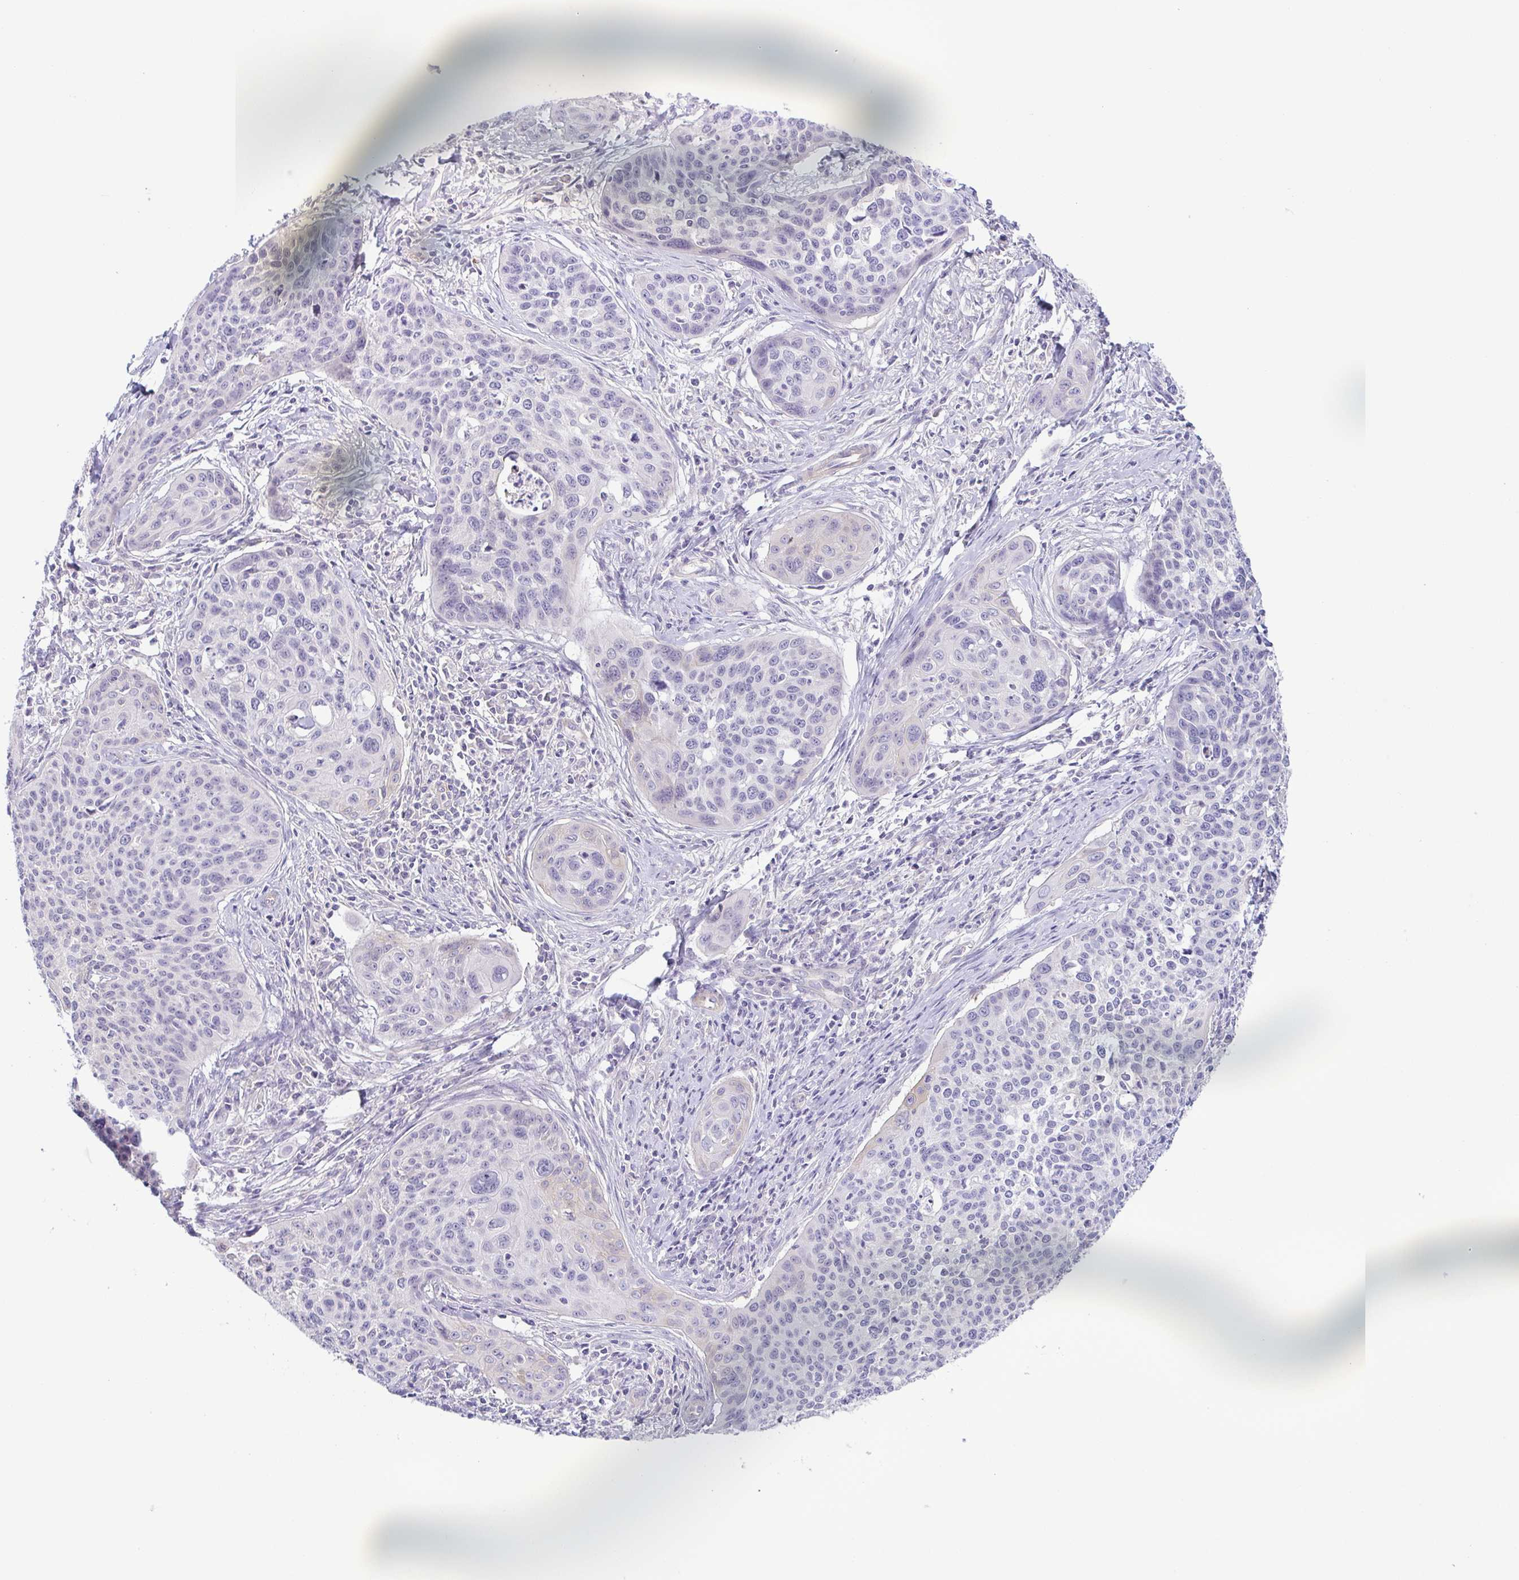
{"staining": {"intensity": "negative", "quantity": "none", "location": "none"}, "tissue": "cervical cancer", "cell_type": "Tumor cells", "image_type": "cancer", "snomed": [{"axis": "morphology", "description": "Squamous cell carcinoma, NOS"}, {"axis": "topography", "description": "Cervix"}], "caption": "This is a image of IHC staining of cervical squamous cell carcinoma, which shows no staining in tumor cells. (DAB (3,3'-diaminobenzidine) IHC with hematoxylin counter stain).", "gene": "COL17A1", "patient": {"sex": "female", "age": 31}}